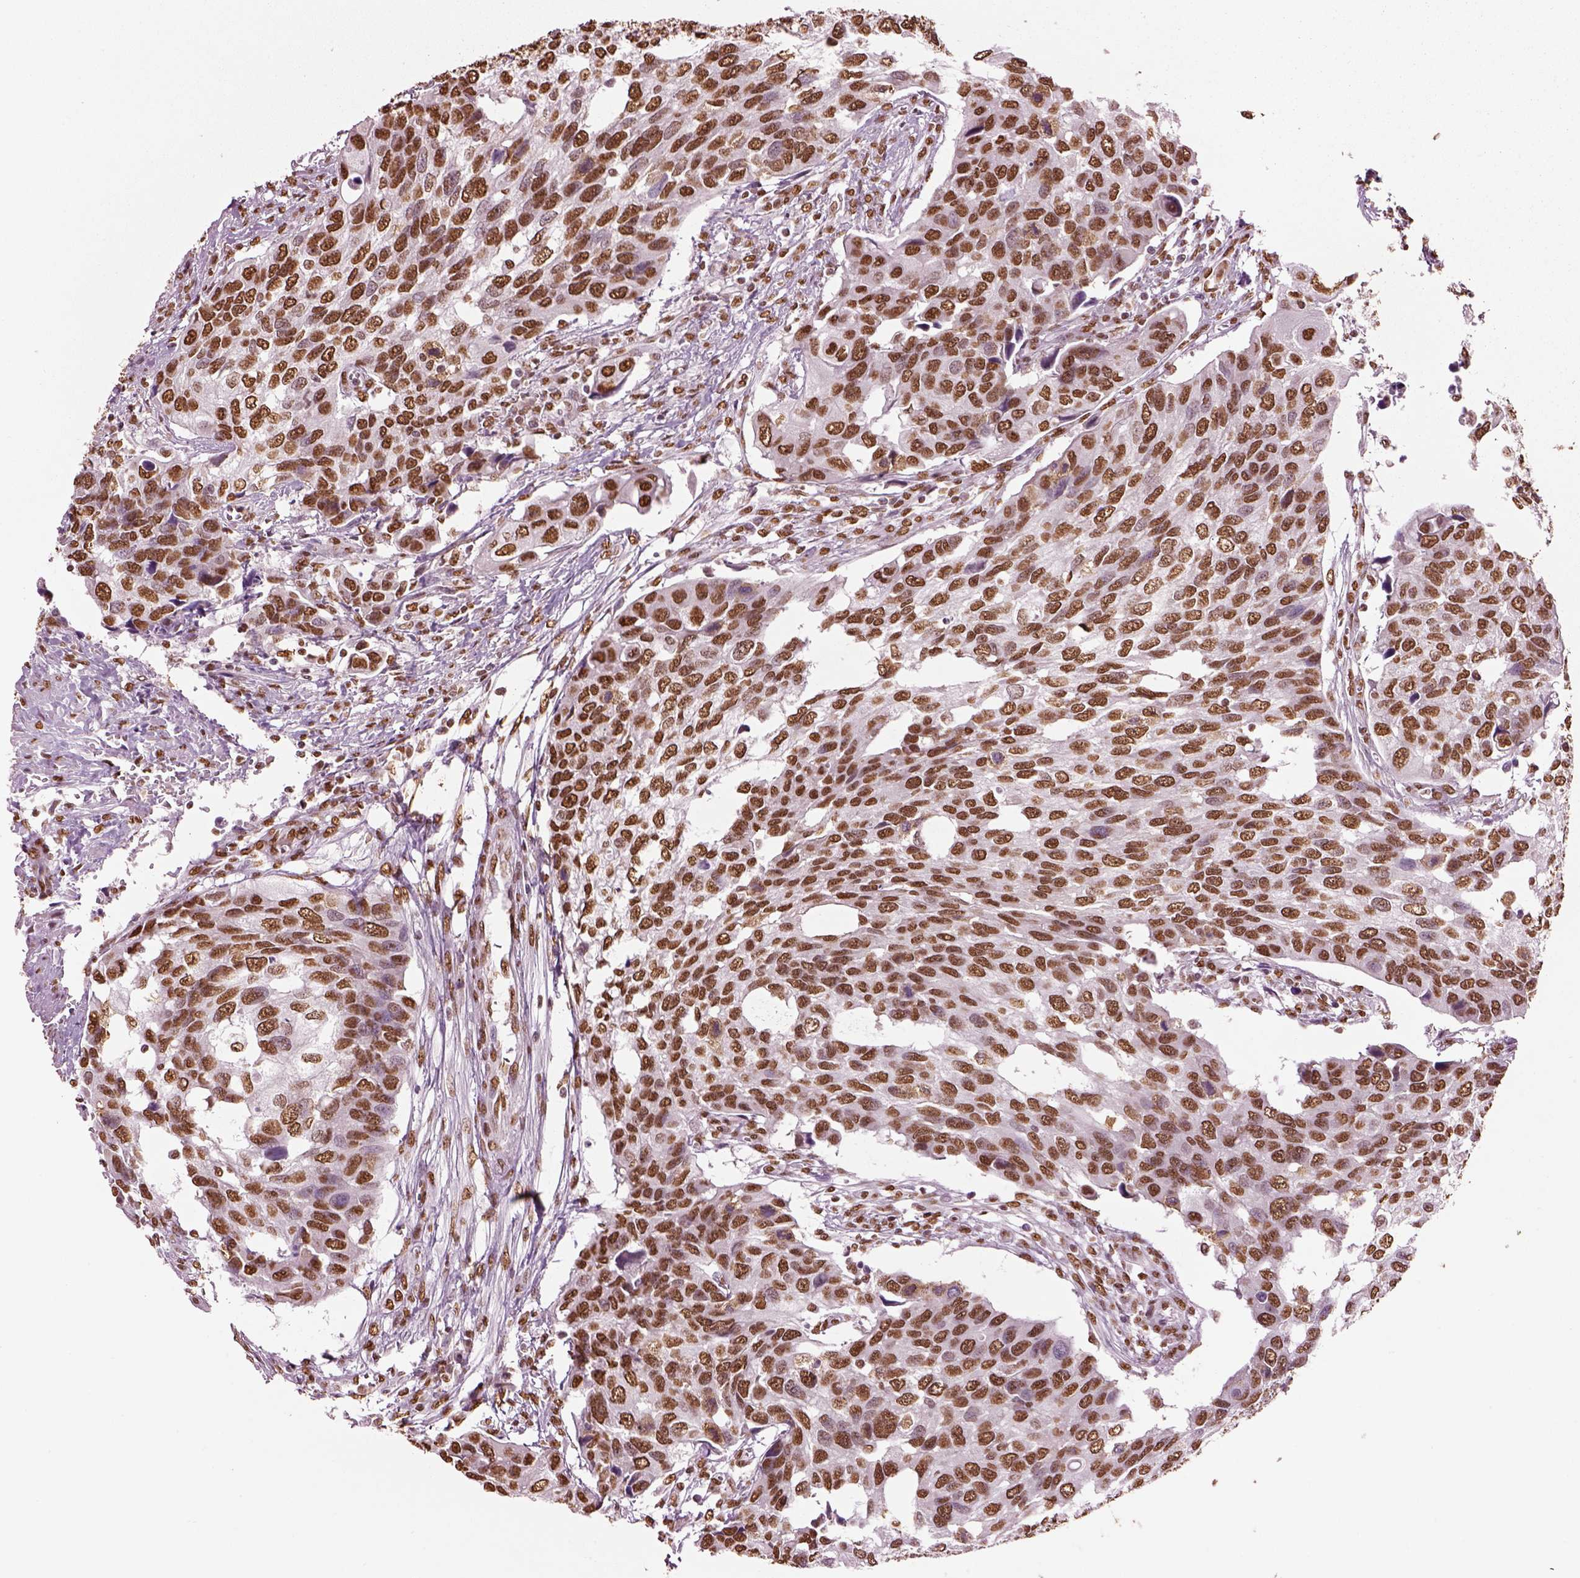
{"staining": {"intensity": "moderate", "quantity": ">75%", "location": "nuclear"}, "tissue": "urothelial cancer", "cell_type": "Tumor cells", "image_type": "cancer", "snomed": [{"axis": "morphology", "description": "Urothelial carcinoma, High grade"}, {"axis": "topography", "description": "Urinary bladder"}], "caption": "The image reveals staining of urothelial carcinoma (high-grade), revealing moderate nuclear protein positivity (brown color) within tumor cells.", "gene": "DDX3X", "patient": {"sex": "male", "age": 60}}